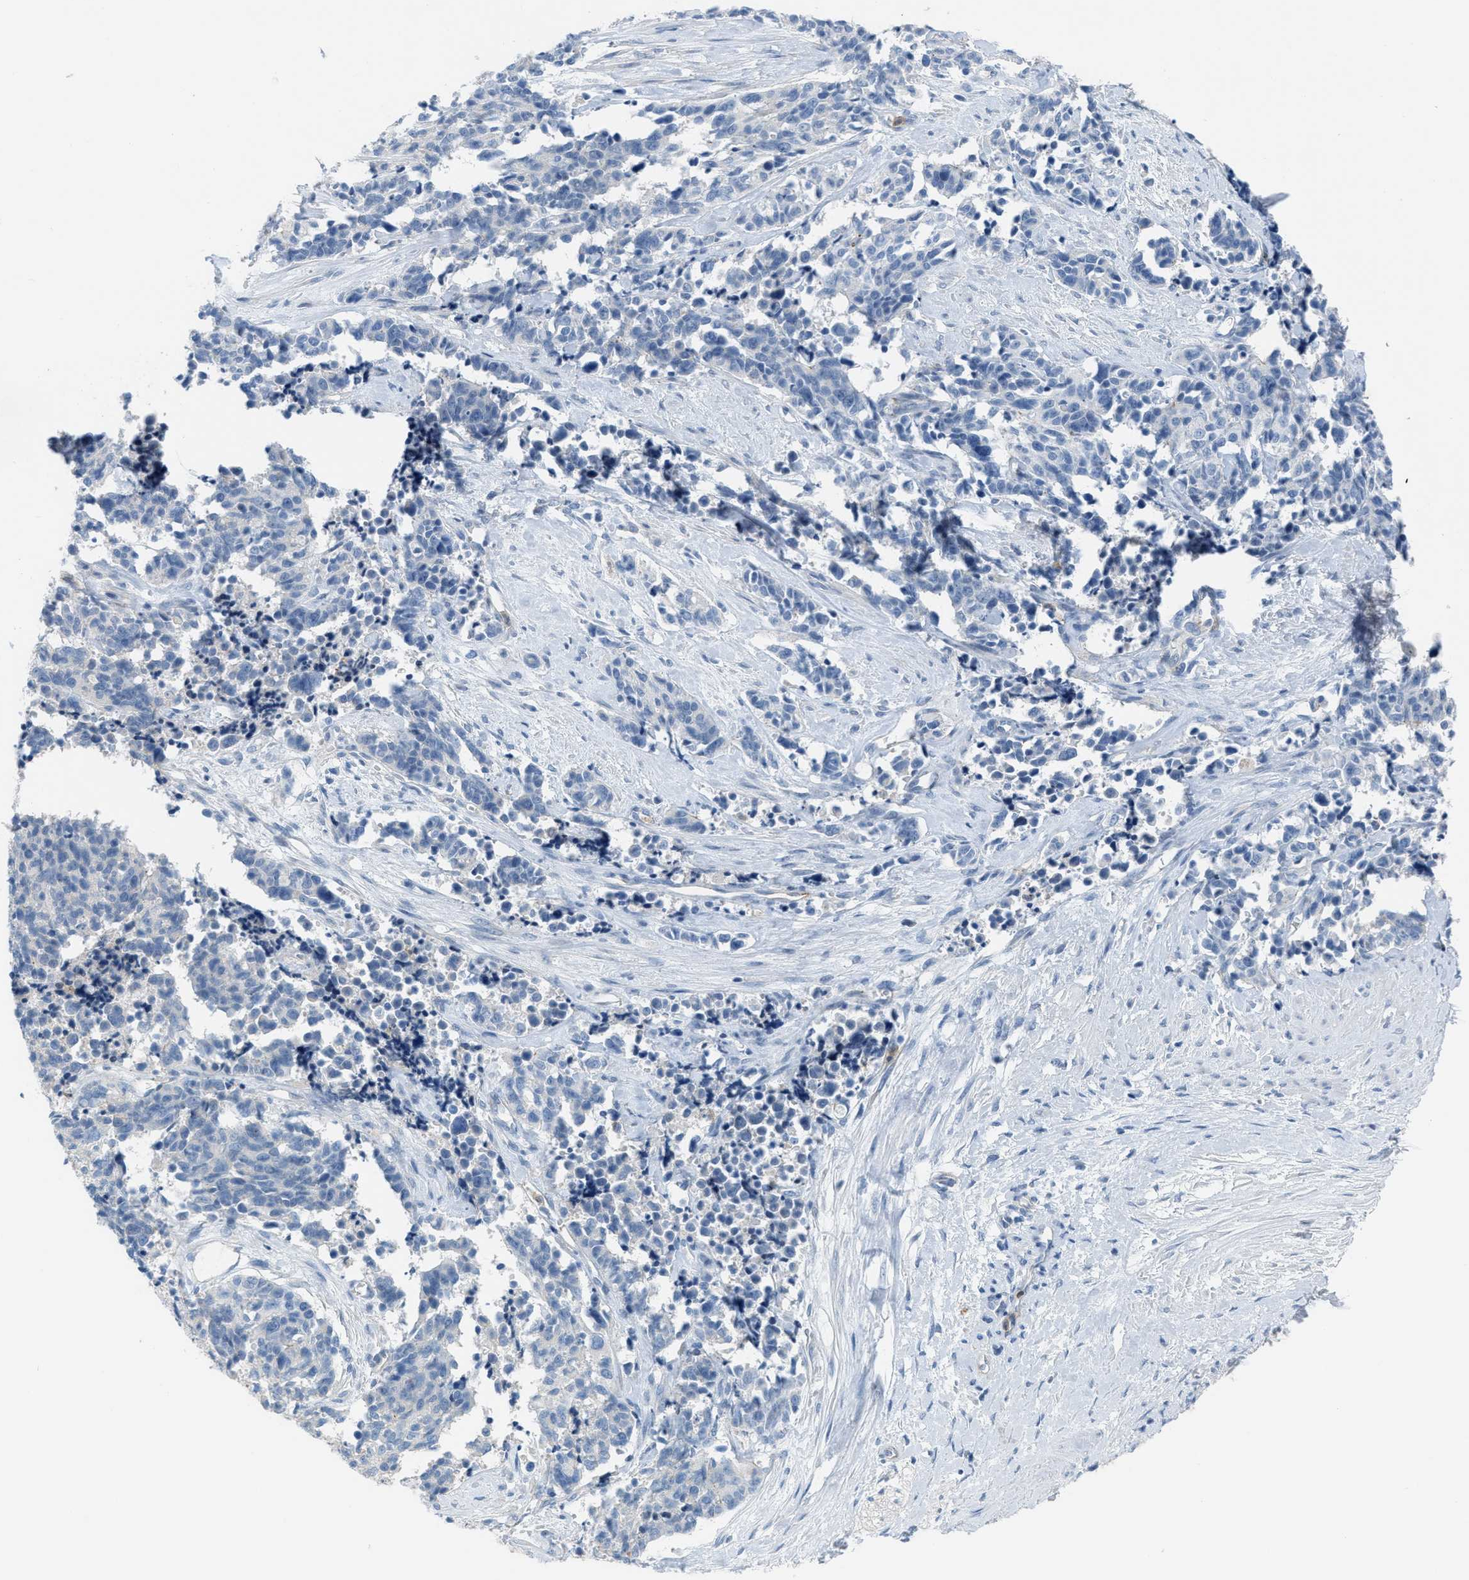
{"staining": {"intensity": "negative", "quantity": "none", "location": "none"}, "tissue": "cervical cancer", "cell_type": "Tumor cells", "image_type": "cancer", "snomed": [{"axis": "morphology", "description": "Squamous cell carcinoma, NOS"}, {"axis": "topography", "description": "Cervix"}], "caption": "Immunohistochemistry (IHC) photomicrograph of cervical squamous cell carcinoma stained for a protein (brown), which reveals no staining in tumor cells.", "gene": "CRB3", "patient": {"sex": "female", "age": 35}}